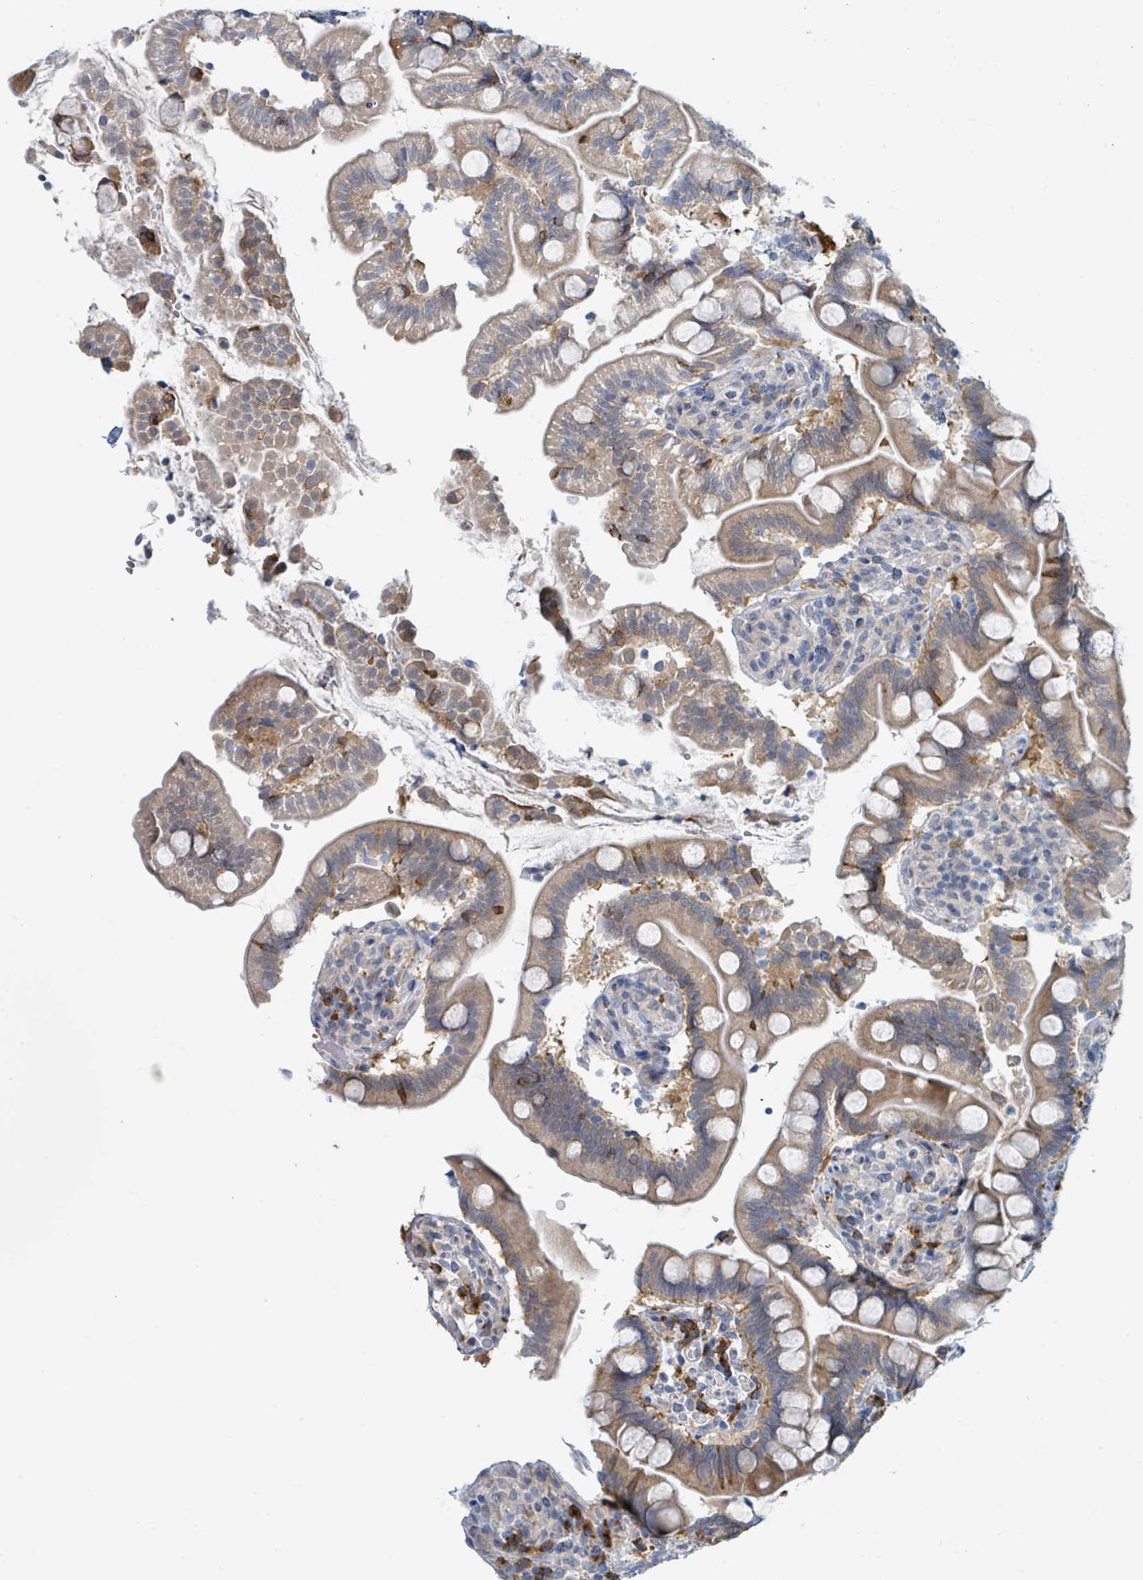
{"staining": {"intensity": "moderate", "quantity": ">75%", "location": "cytoplasmic/membranous"}, "tissue": "small intestine", "cell_type": "Glandular cells", "image_type": "normal", "snomed": [{"axis": "morphology", "description": "Normal tissue, NOS"}, {"axis": "topography", "description": "Small intestine"}], "caption": "IHC image of normal human small intestine stained for a protein (brown), which displays medium levels of moderate cytoplasmic/membranous positivity in approximately >75% of glandular cells.", "gene": "ANKRD55", "patient": {"sex": "female", "age": 64}}